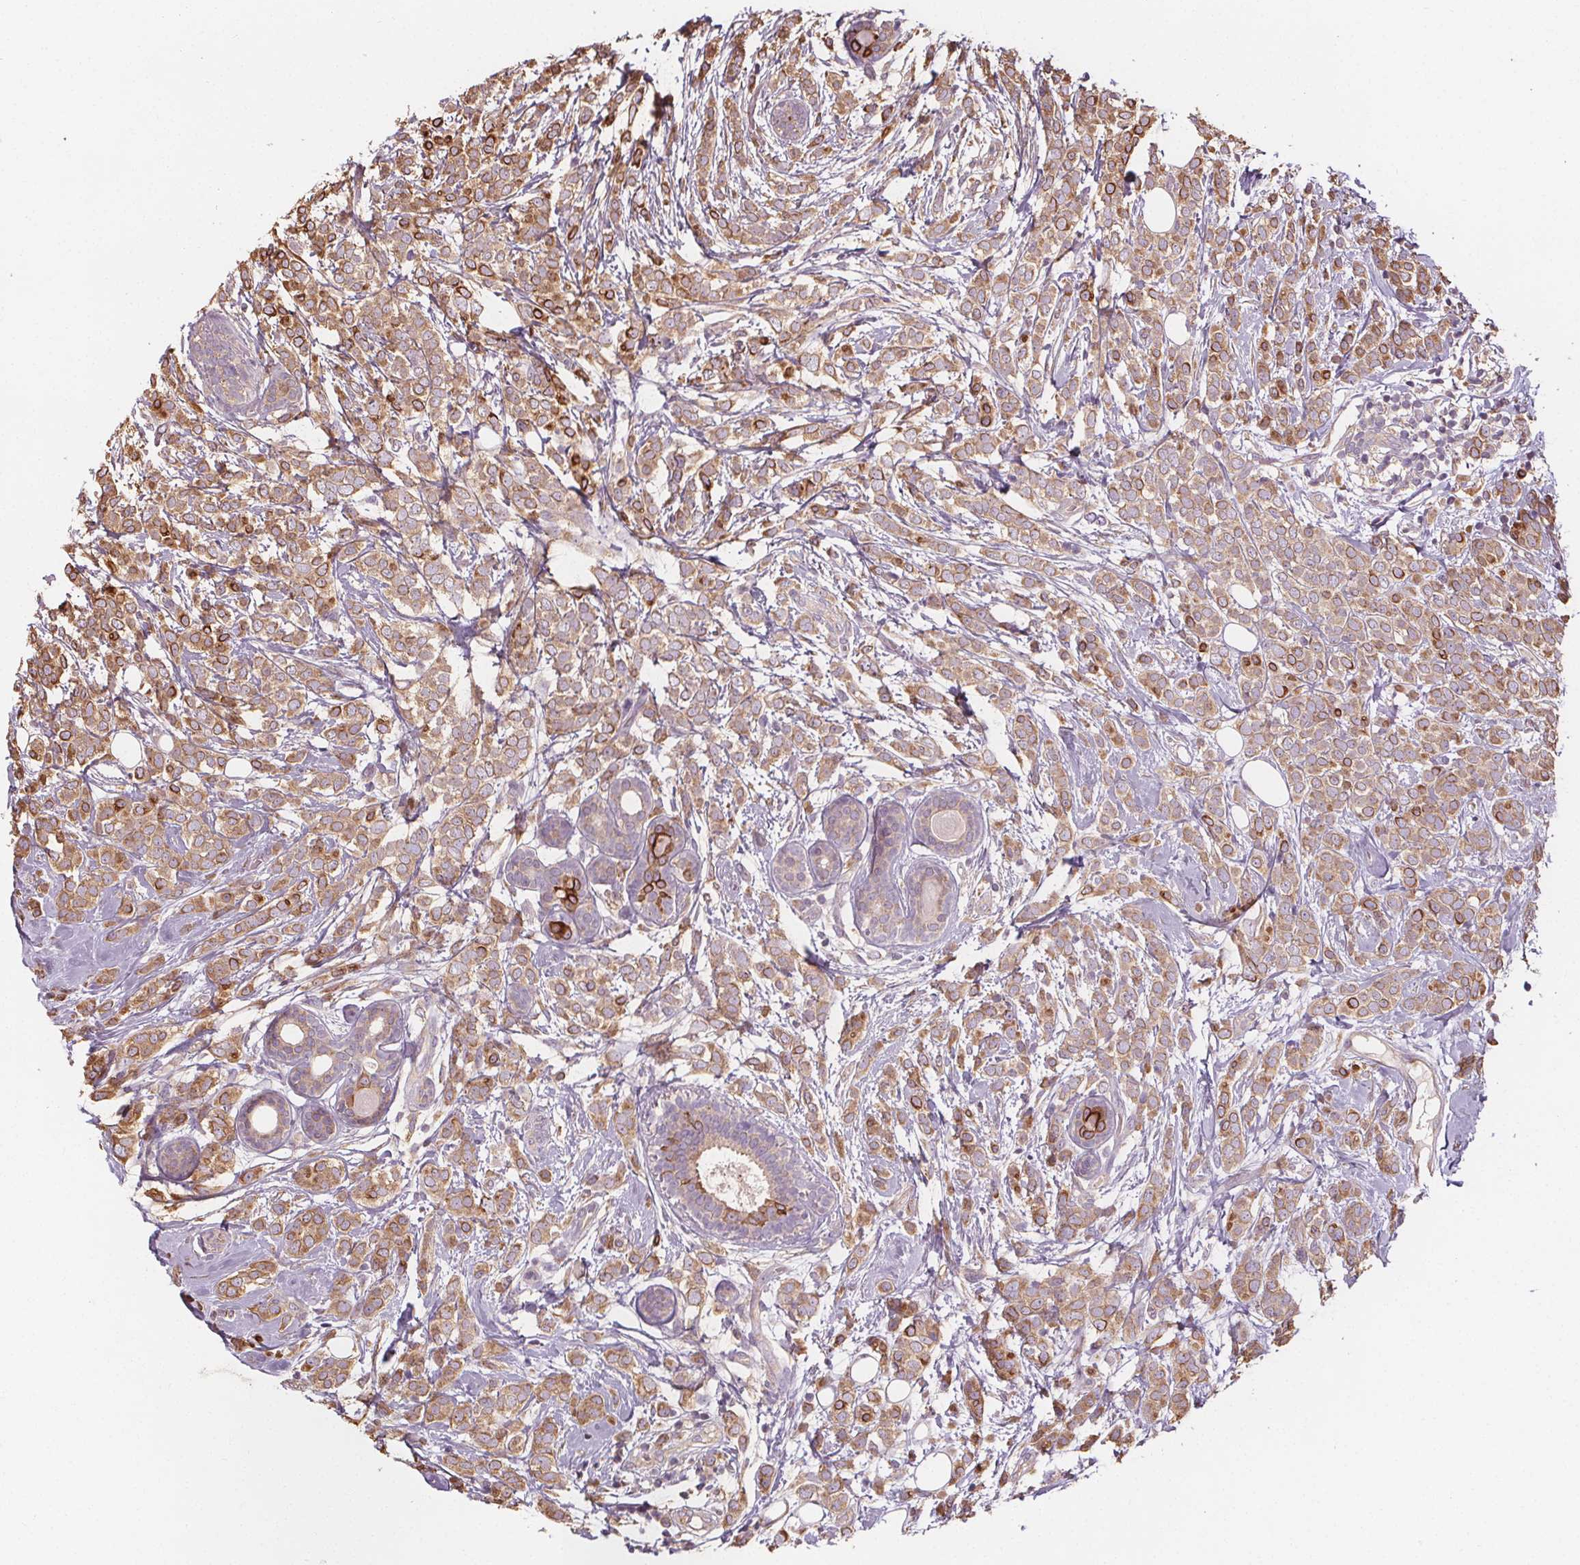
{"staining": {"intensity": "weak", "quantity": ">75%", "location": "cytoplasmic/membranous"}, "tissue": "breast cancer", "cell_type": "Tumor cells", "image_type": "cancer", "snomed": [{"axis": "morphology", "description": "Lobular carcinoma"}, {"axis": "topography", "description": "Breast"}], "caption": "Immunohistochemistry photomicrograph of human breast lobular carcinoma stained for a protein (brown), which exhibits low levels of weak cytoplasmic/membranous staining in approximately >75% of tumor cells.", "gene": "TMEM80", "patient": {"sex": "female", "age": 49}}